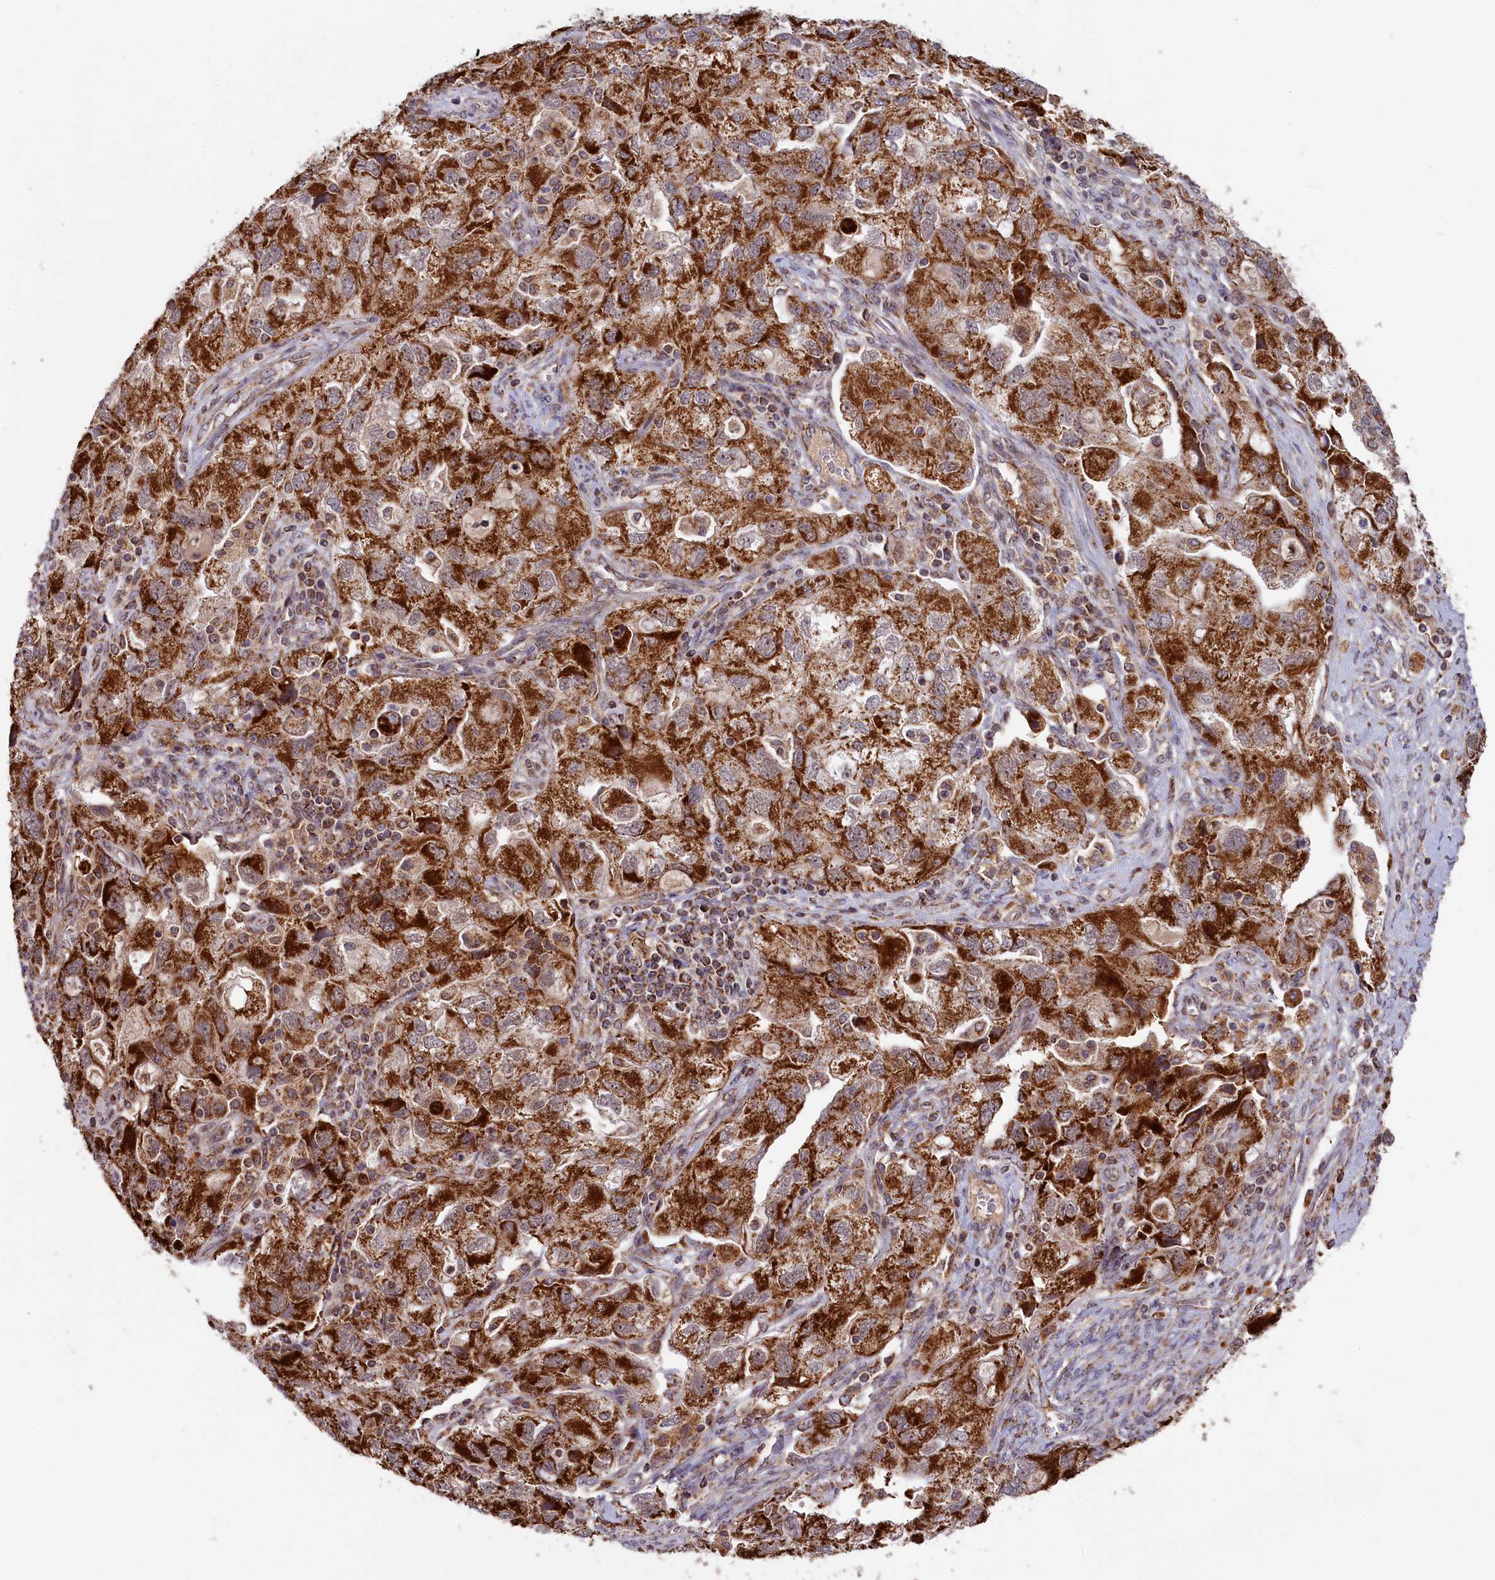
{"staining": {"intensity": "strong", "quantity": ">75%", "location": "cytoplasmic/membranous"}, "tissue": "ovarian cancer", "cell_type": "Tumor cells", "image_type": "cancer", "snomed": [{"axis": "morphology", "description": "Carcinoma, NOS"}, {"axis": "morphology", "description": "Cystadenocarcinoma, serous, NOS"}, {"axis": "topography", "description": "Ovary"}], "caption": "Human ovarian cancer stained with a brown dye shows strong cytoplasmic/membranous positive expression in about >75% of tumor cells.", "gene": "DUS3L", "patient": {"sex": "female", "age": 69}}